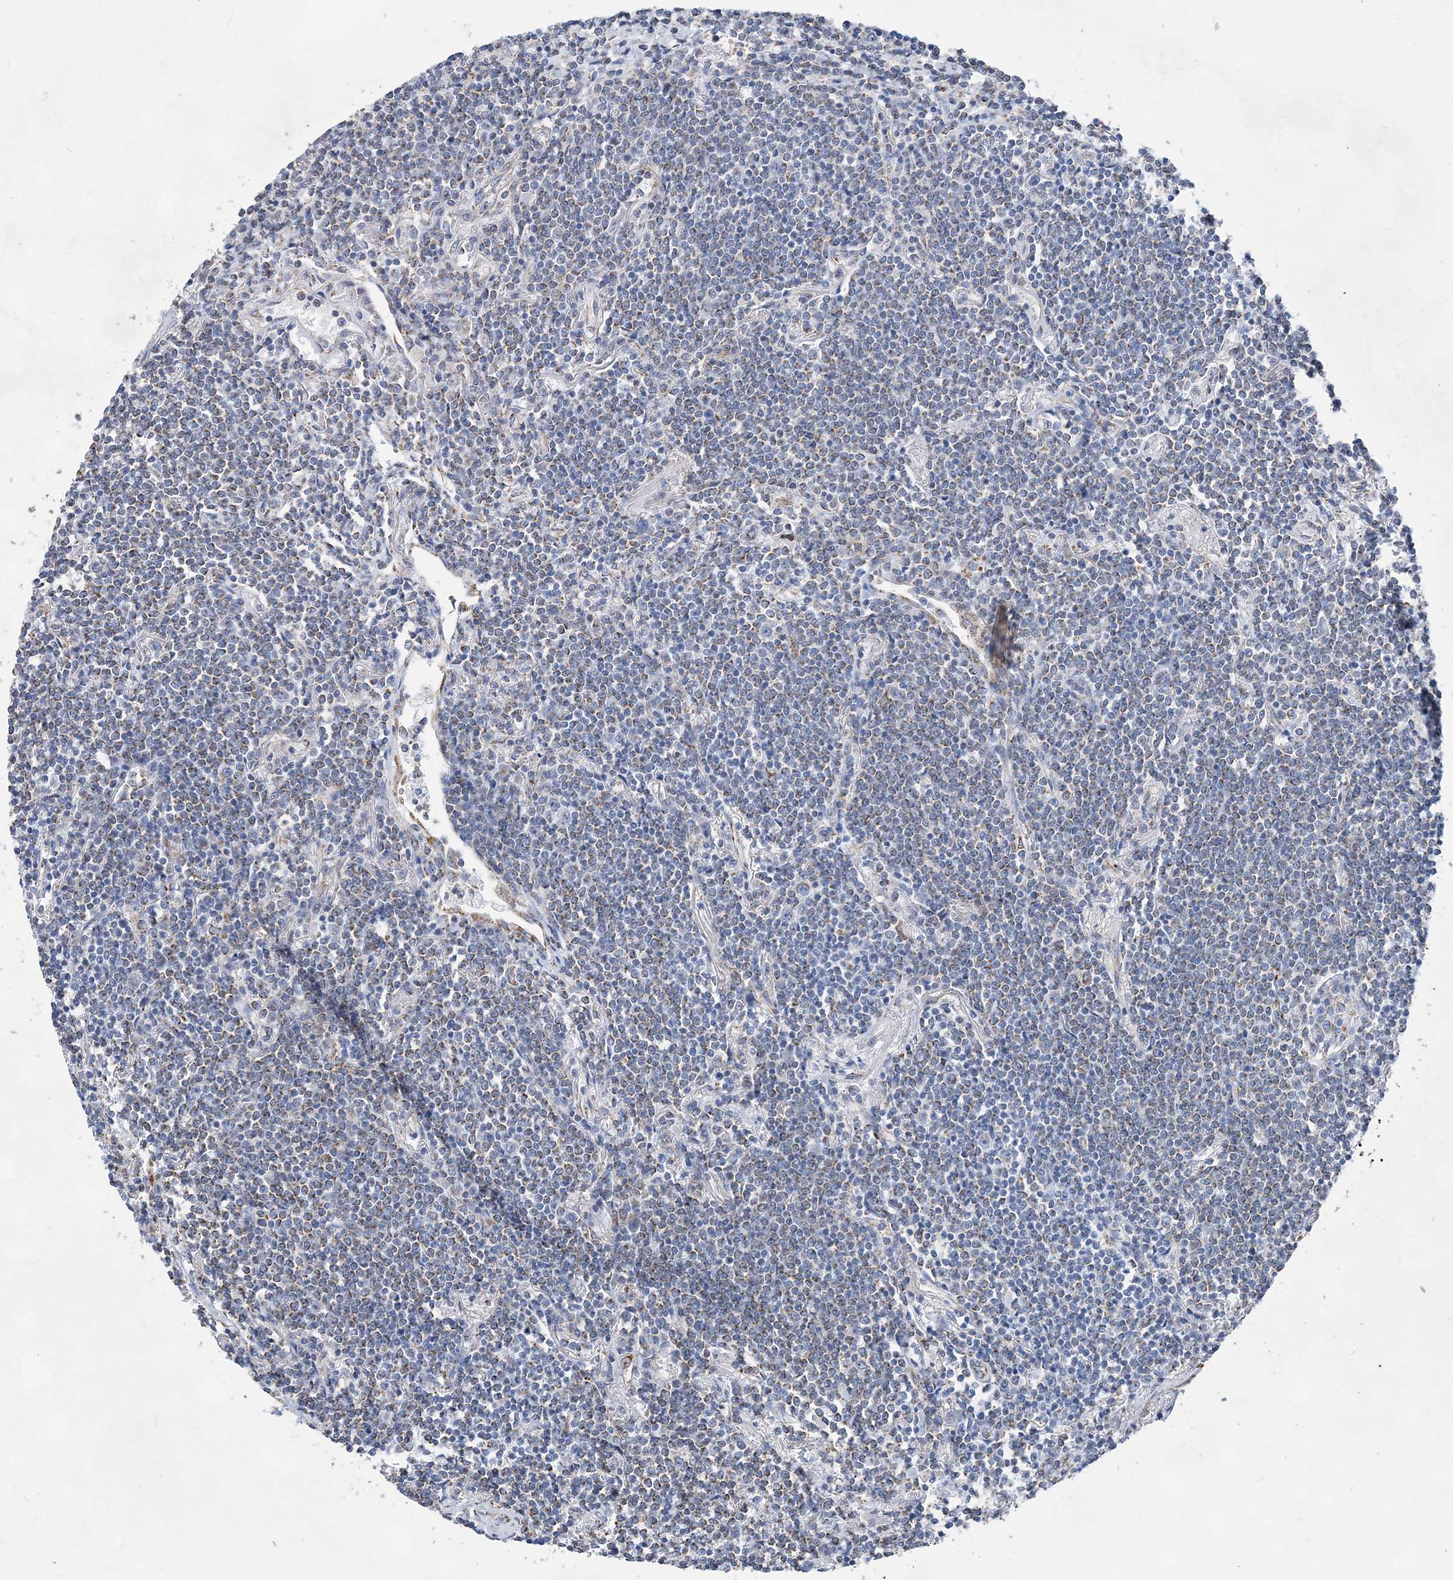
{"staining": {"intensity": "negative", "quantity": "none", "location": "none"}, "tissue": "lymphoma", "cell_type": "Tumor cells", "image_type": "cancer", "snomed": [{"axis": "morphology", "description": "Malignant lymphoma, non-Hodgkin's type, Low grade"}, {"axis": "topography", "description": "Lung"}], "caption": "A high-resolution histopathology image shows immunohistochemistry staining of low-grade malignant lymphoma, non-Hodgkin's type, which displays no significant positivity in tumor cells.", "gene": "ACOT9", "patient": {"sex": "female", "age": 71}}